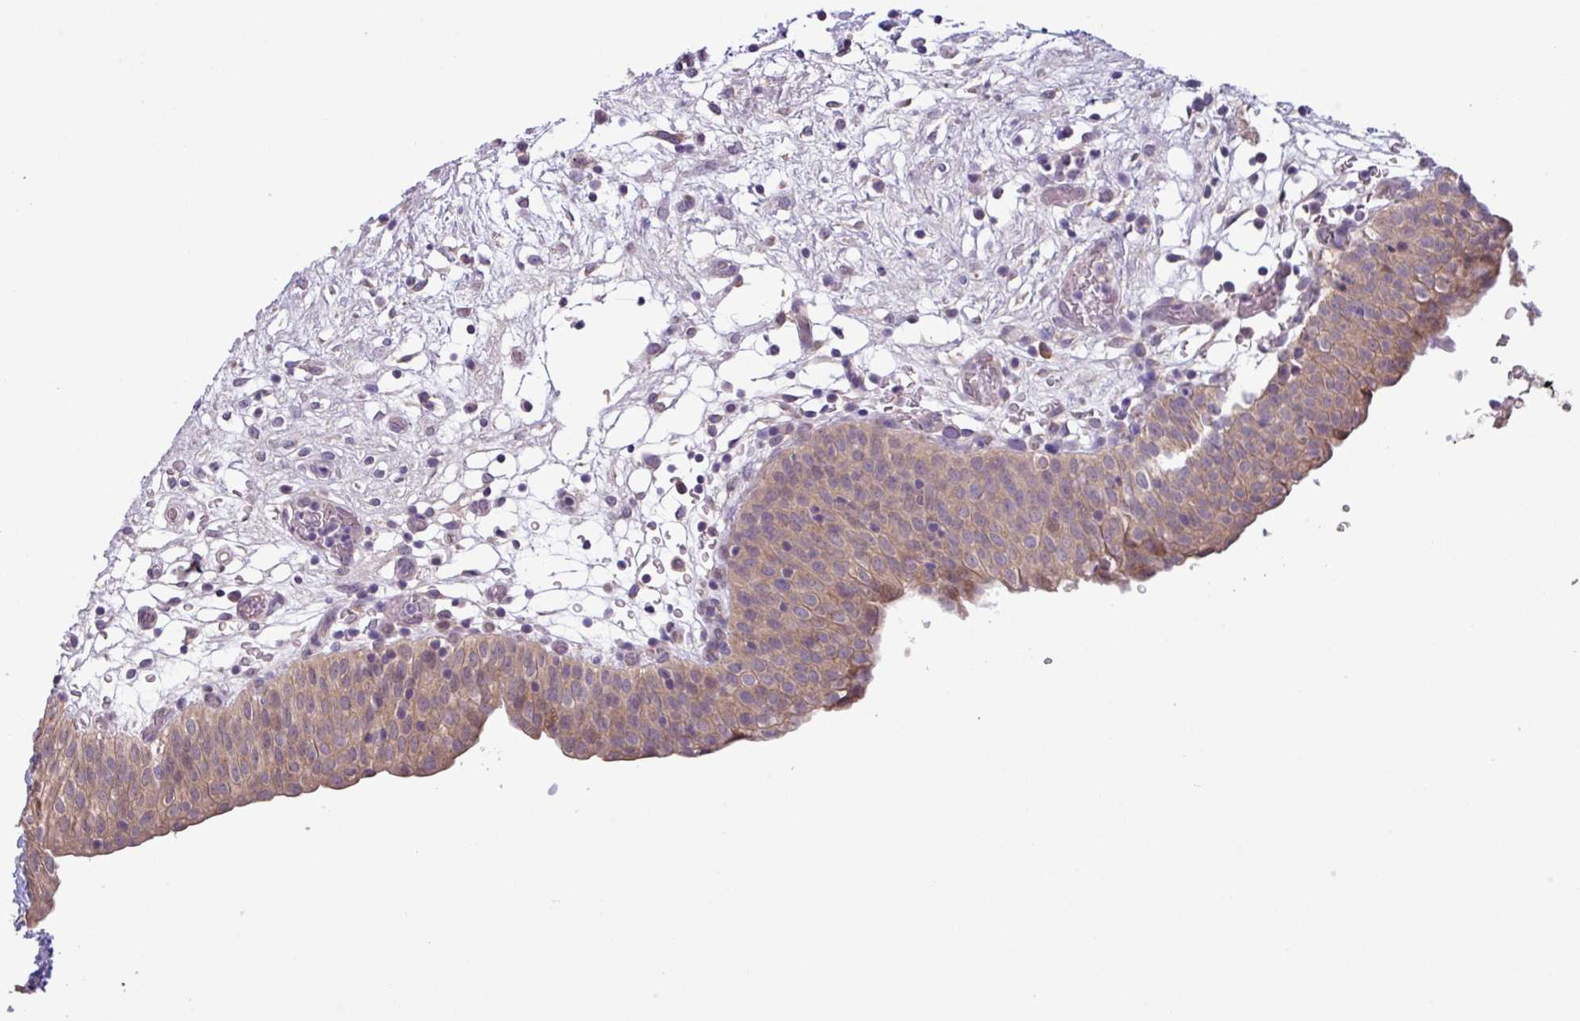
{"staining": {"intensity": "moderate", "quantity": ">75%", "location": "cytoplasmic/membranous,nuclear"}, "tissue": "urinary bladder", "cell_type": "Urothelial cells", "image_type": "normal", "snomed": [{"axis": "morphology", "description": "Normal tissue, NOS"}, {"axis": "topography", "description": "Urinary bladder"}], "caption": "Urothelial cells show medium levels of moderate cytoplasmic/membranous,nuclear positivity in about >75% of cells in normal human urinary bladder.", "gene": "C20orf27", "patient": {"sex": "male", "age": 55}}